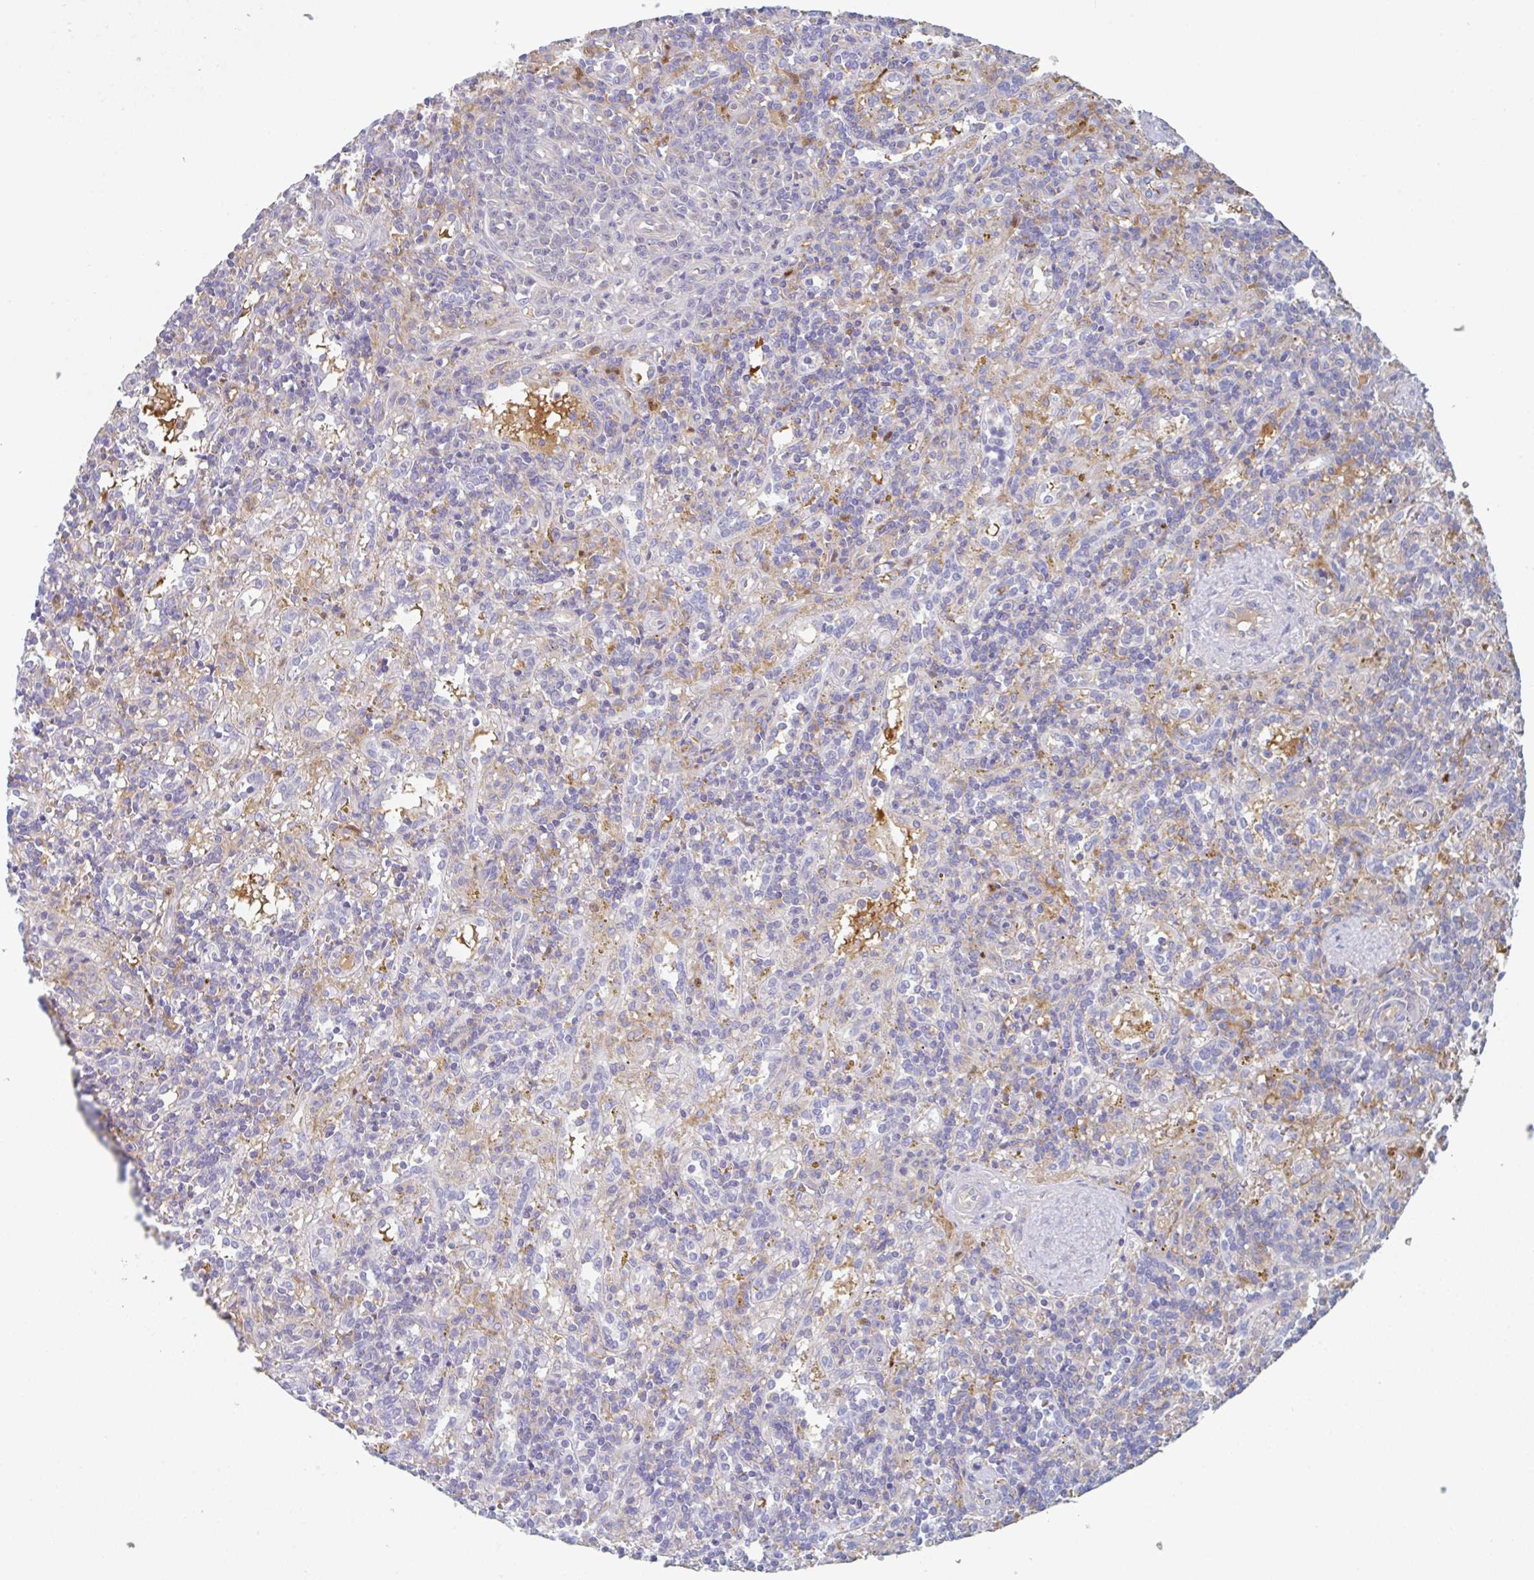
{"staining": {"intensity": "negative", "quantity": "none", "location": "none"}, "tissue": "lymphoma", "cell_type": "Tumor cells", "image_type": "cancer", "snomed": [{"axis": "morphology", "description": "Malignant lymphoma, non-Hodgkin's type, Low grade"}, {"axis": "topography", "description": "Spleen"}], "caption": "There is no significant expression in tumor cells of lymphoma.", "gene": "AMPD2", "patient": {"sex": "male", "age": 67}}